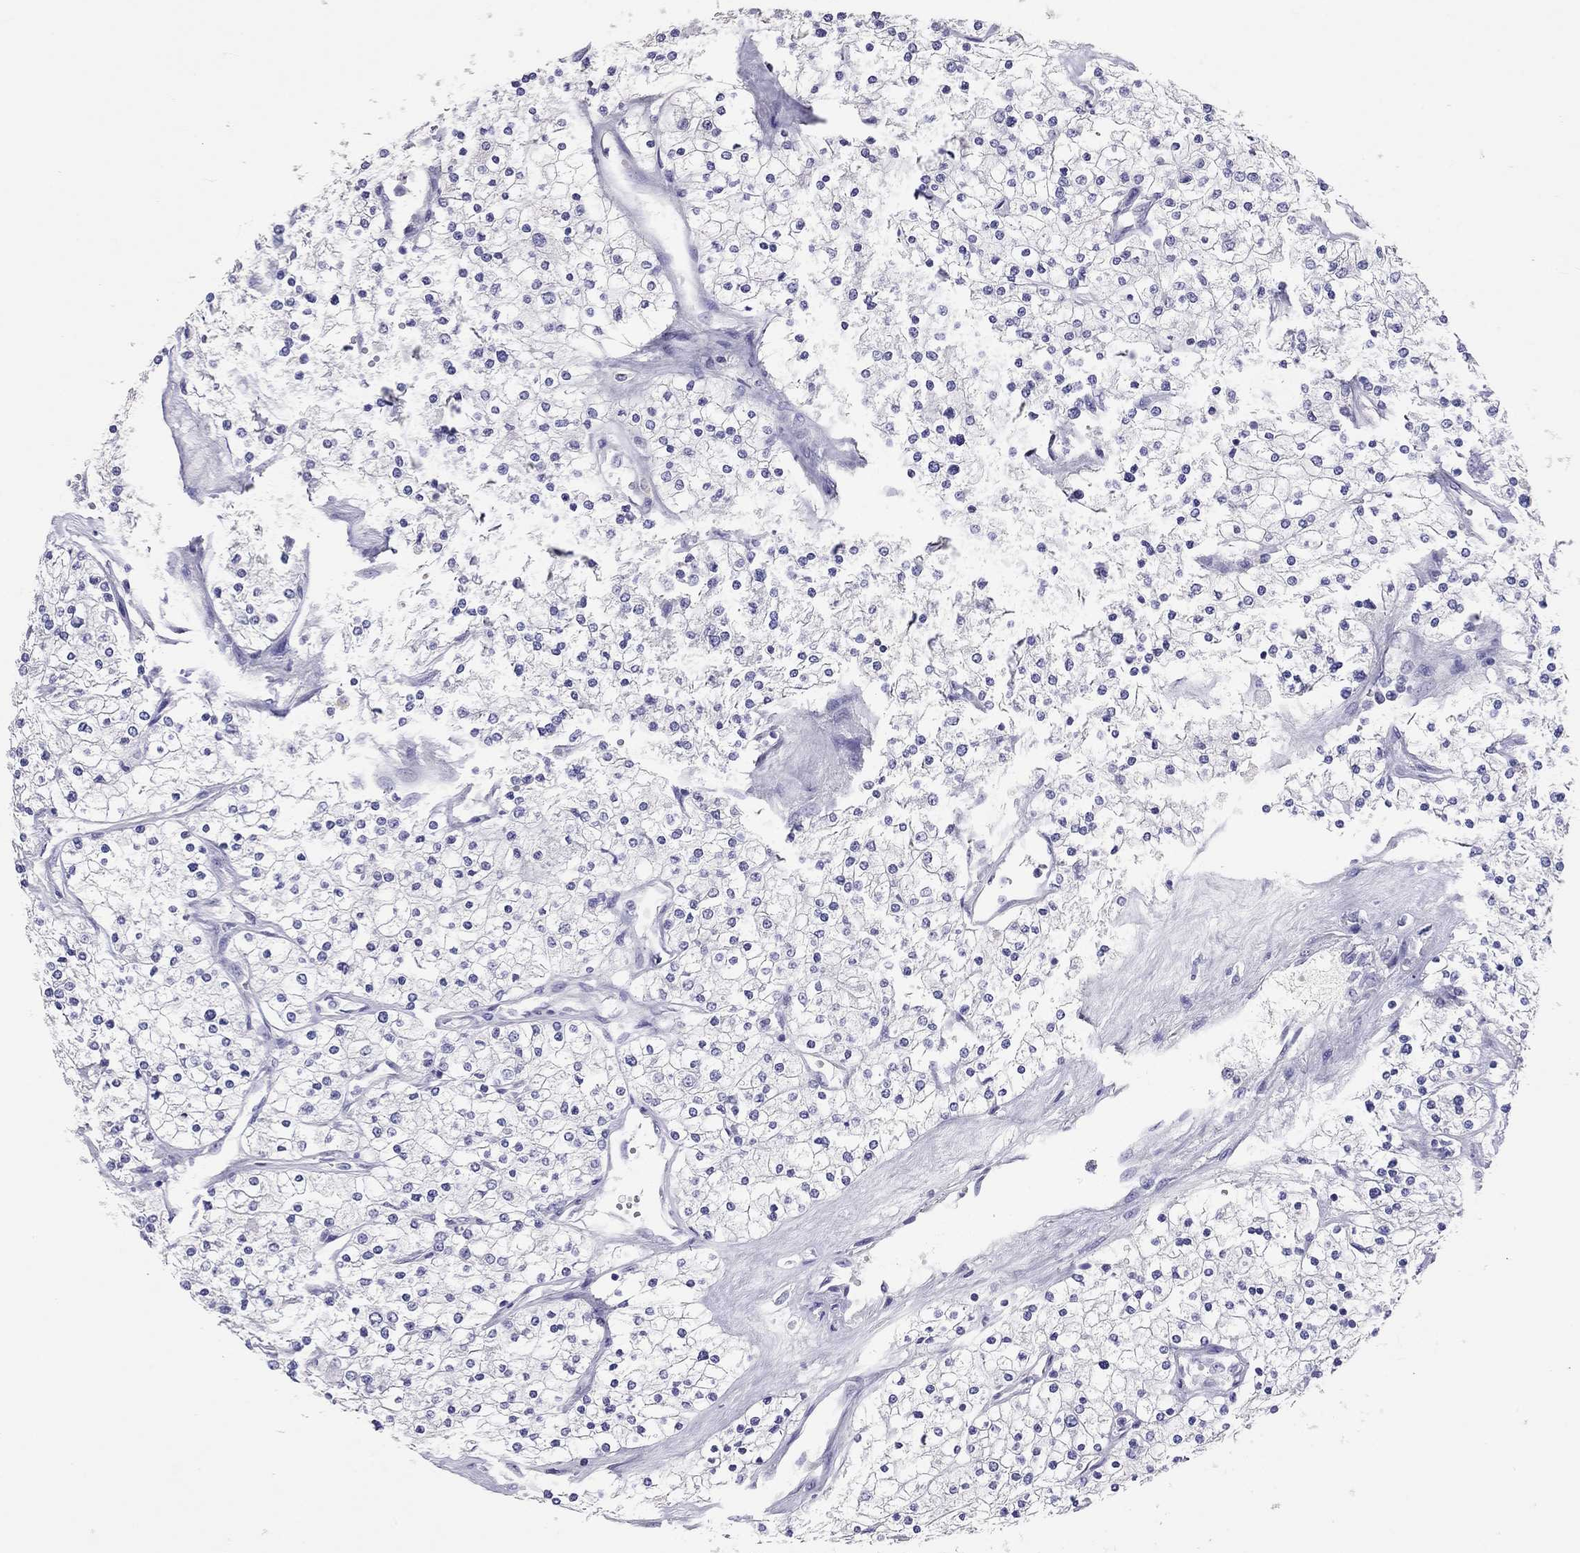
{"staining": {"intensity": "negative", "quantity": "none", "location": "none"}, "tissue": "renal cancer", "cell_type": "Tumor cells", "image_type": "cancer", "snomed": [{"axis": "morphology", "description": "Adenocarcinoma, NOS"}, {"axis": "topography", "description": "Kidney"}], "caption": "IHC of human adenocarcinoma (renal) shows no expression in tumor cells.", "gene": "CALHM1", "patient": {"sex": "male", "age": 80}}